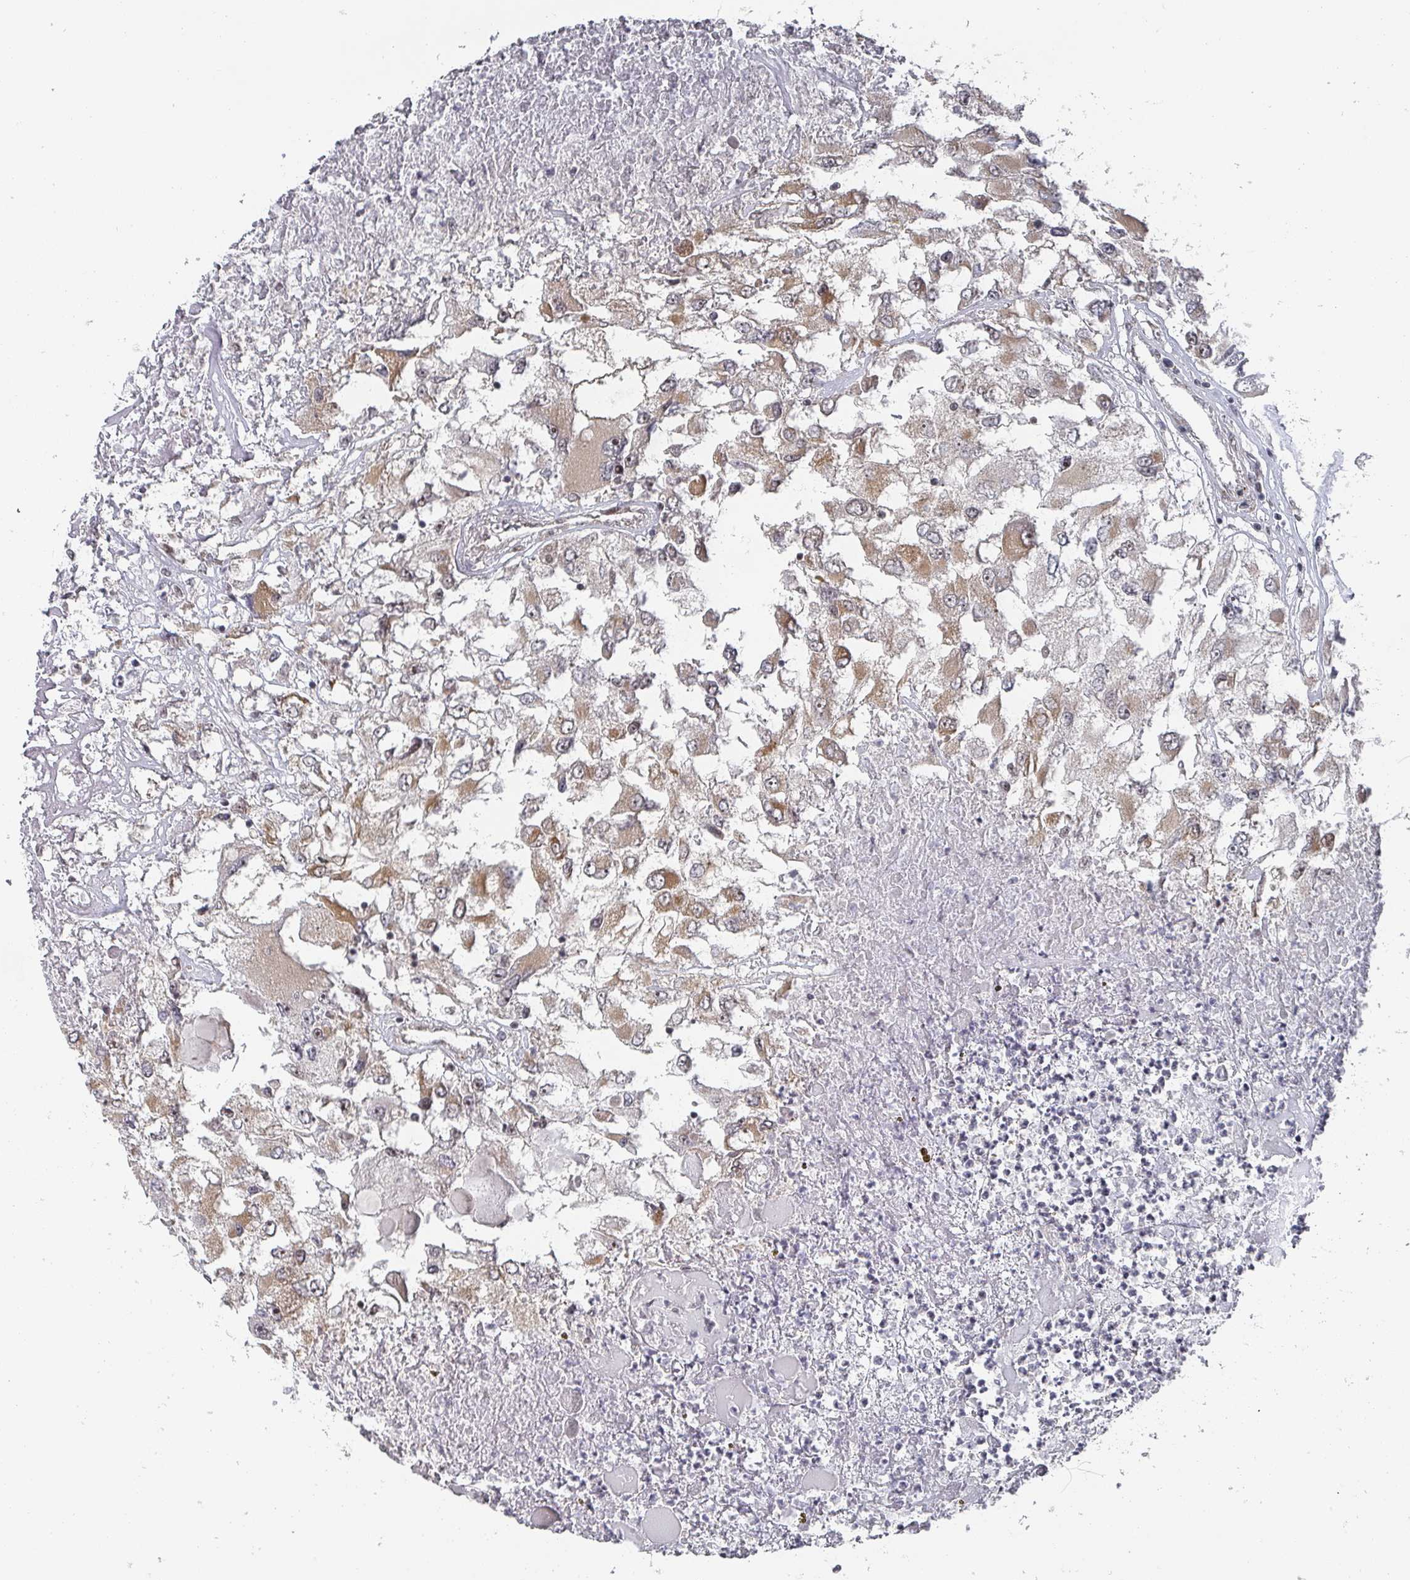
{"staining": {"intensity": "moderate", "quantity": "25%-75%", "location": "cytoplasmic/membranous"}, "tissue": "renal cancer", "cell_type": "Tumor cells", "image_type": "cancer", "snomed": [{"axis": "morphology", "description": "Adenocarcinoma, NOS"}, {"axis": "topography", "description": "Kidney"}], "caption": "Brown immunohistochemical staining in human renal adenocarcinoma demonstrates moderate cytoplasmic/membranous expression in about 25%-75% of tumor cells.", "gene": "KIF1C", "patient": {"sex": "female", "age": 52}}